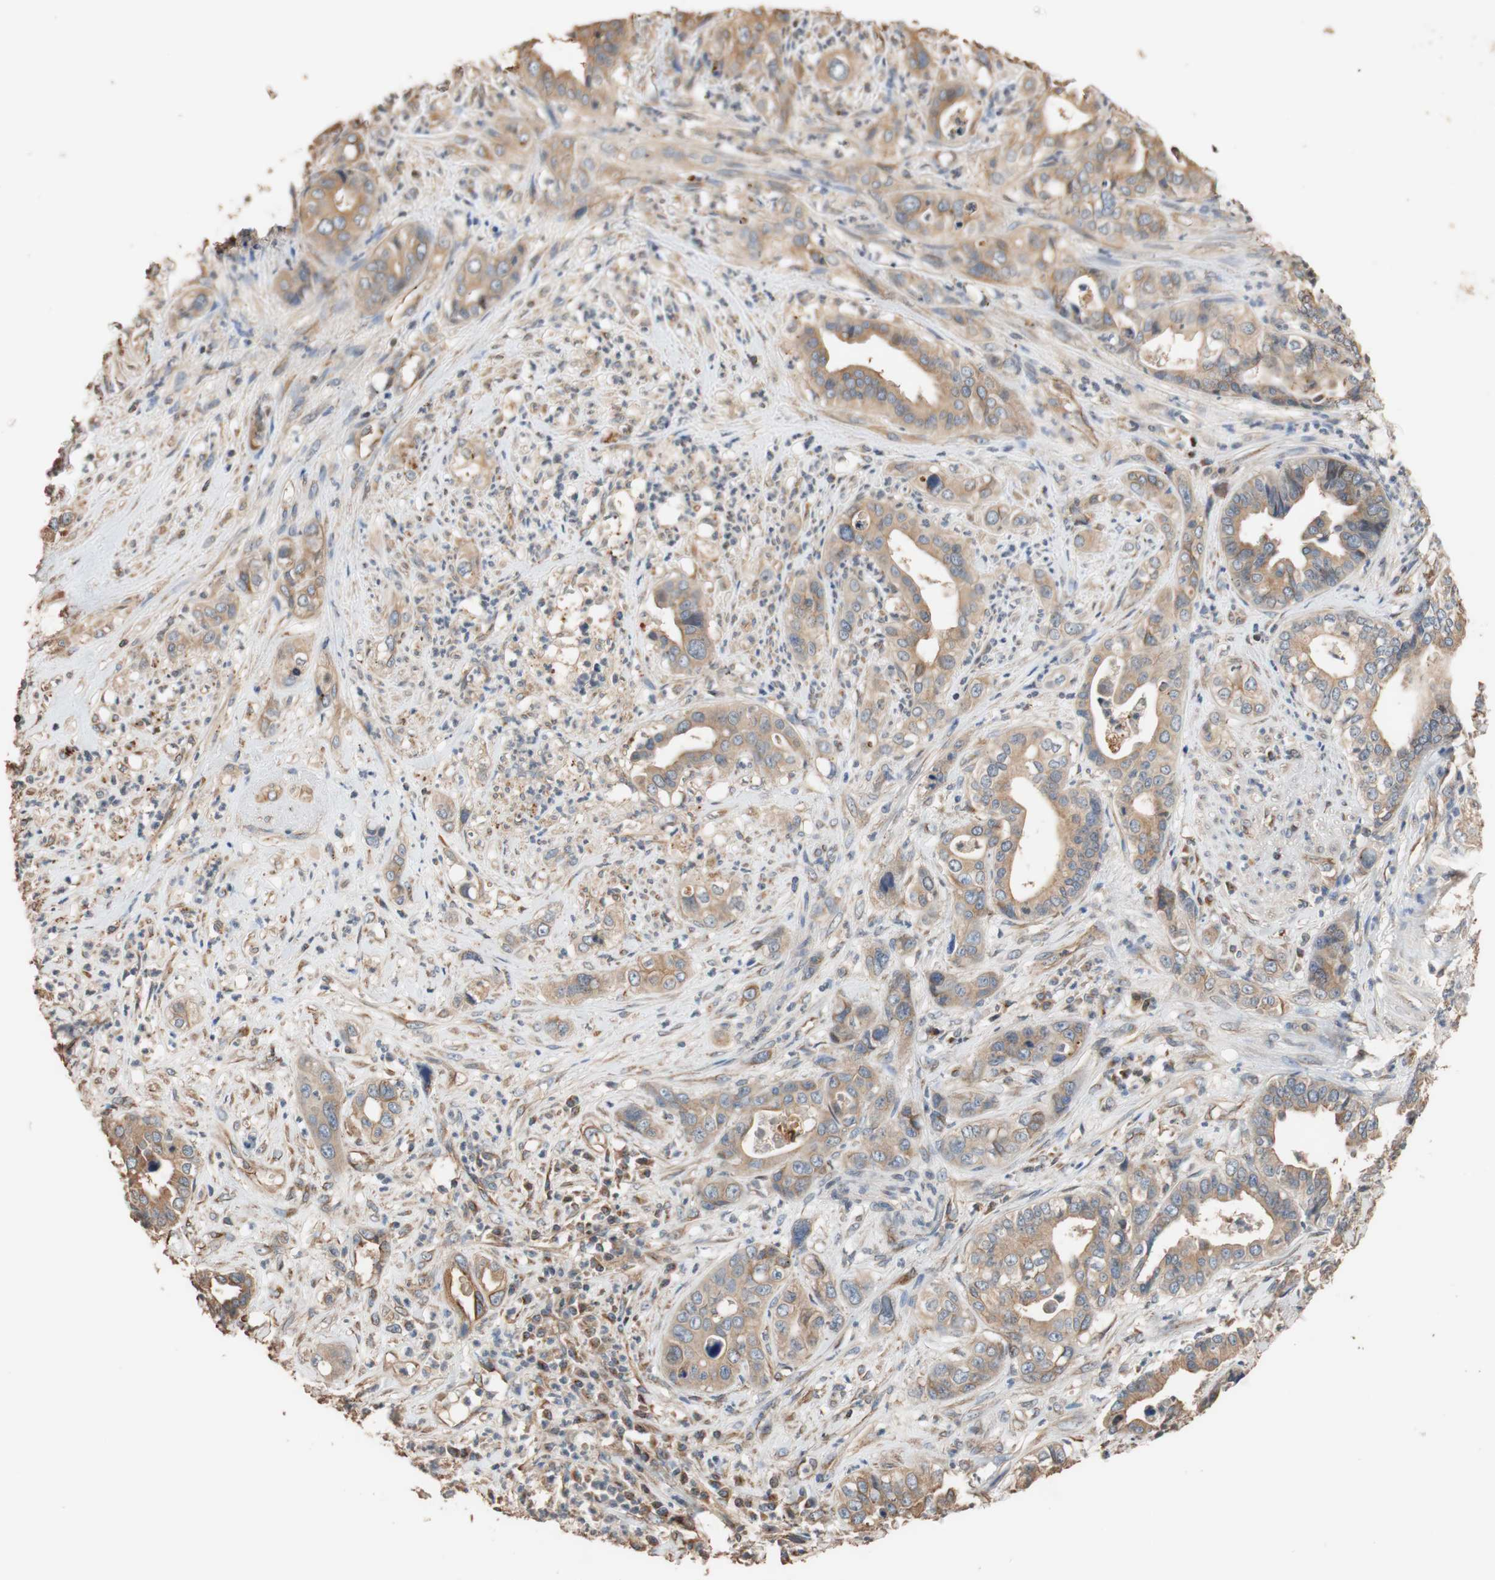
{"staining": {"intensity": "moderate", "quantity": ">75%", "location": "cytoplasmic/membranous"}, "tissue": "liver cancer", "cell_type": "Tumor cells", "image_type": "cancer", "snomed": [{"axis": "morphology", "description": "Cholangiocarcinoma"}, {"axis": "topography", "description": "Liver"}], "caption": "IHC image of neoplastic tissue: liver cancer stained using IHC exhibits medium levels of moderate protein expression localized specifically in the cytoplasmic/membranous of tumor cells, appearing as a cytoplasmic/membranous brown color.", "gene": "TUBB", "patient": {"sex": "female", "age": 61}}